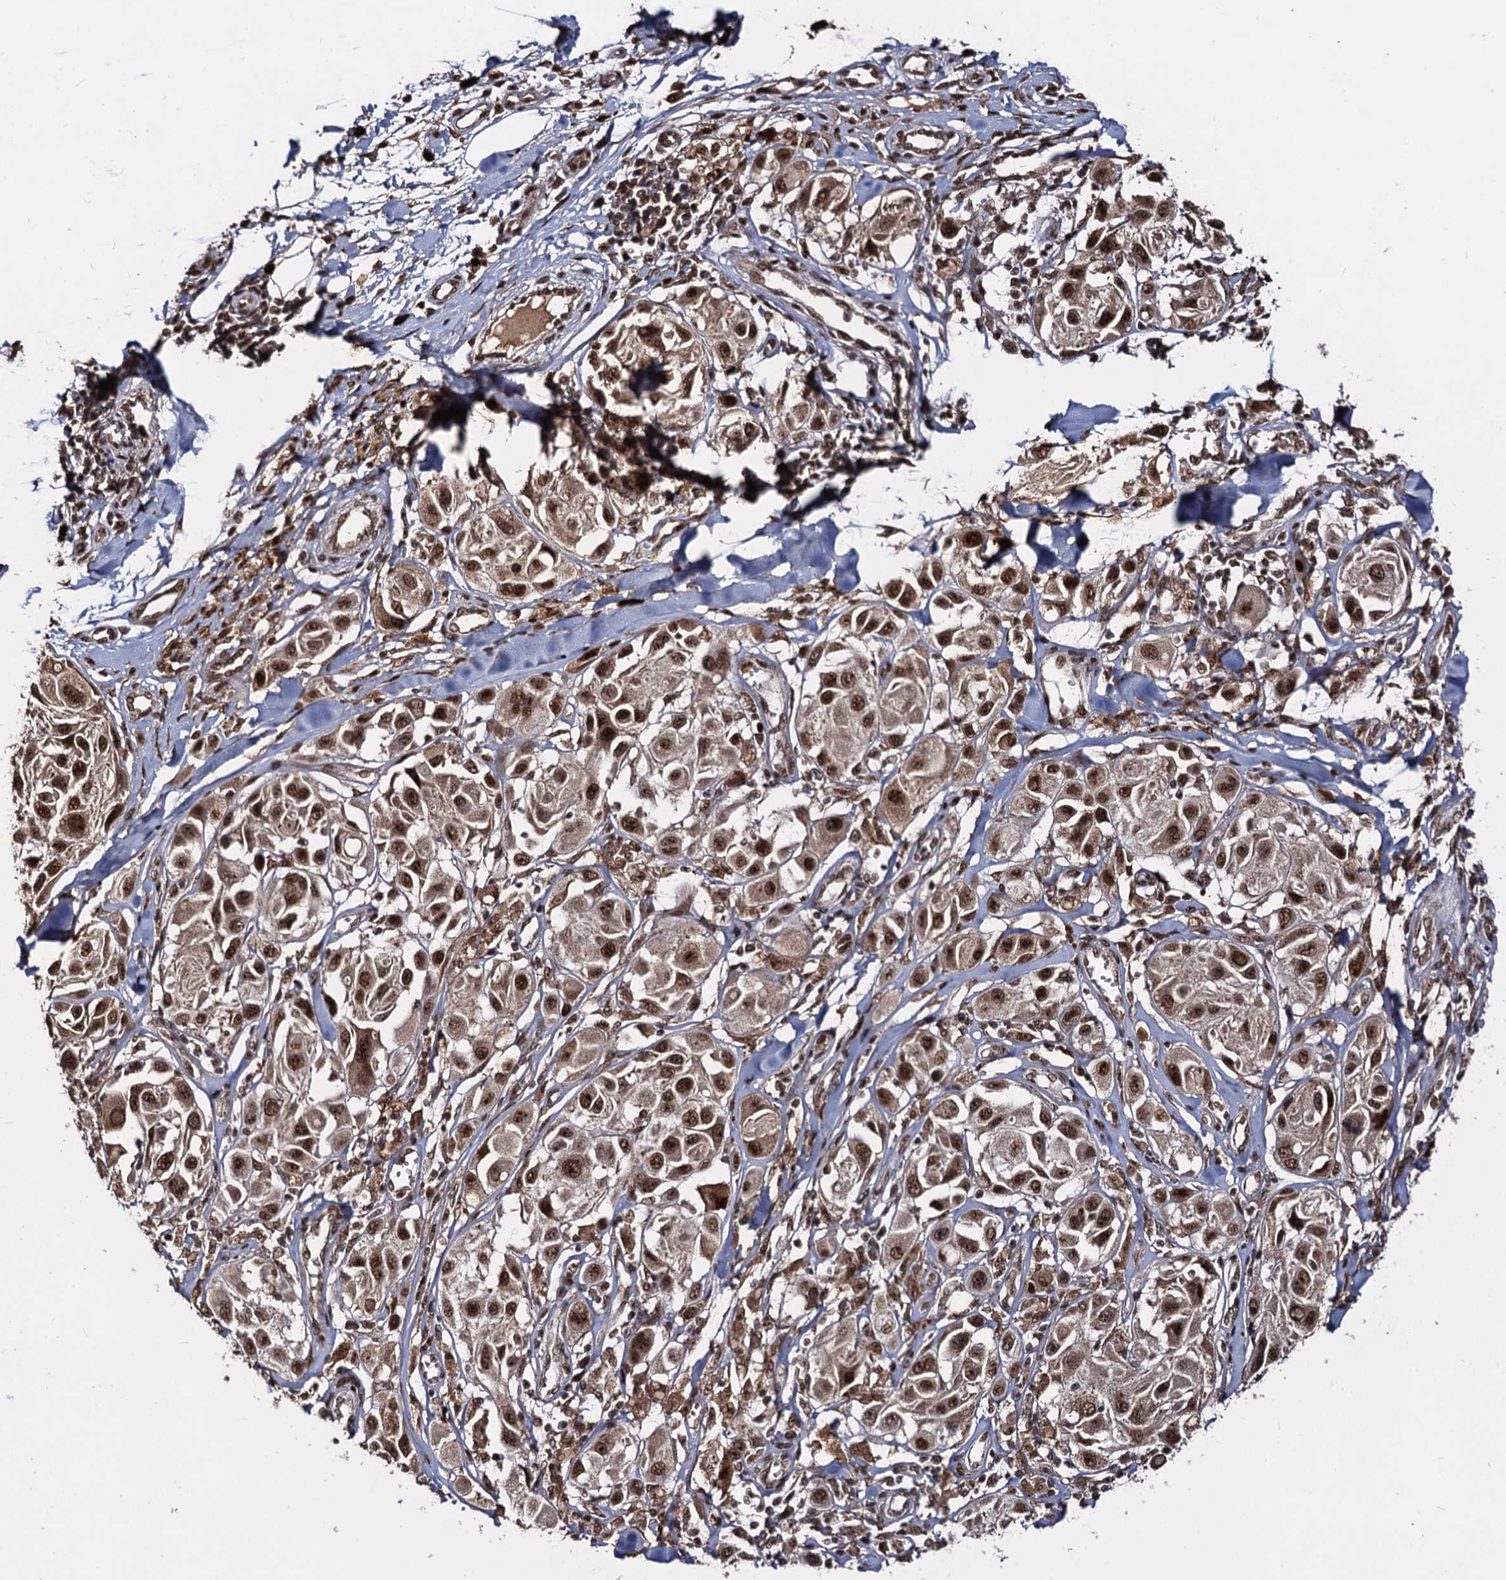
{"staining": {"intensity": "strong", "quantity": ">75%", "location": "nuclear"}, "tissue": "melanoma", "cell_type": "Tumor cells", "image_type": "cancer", "snomed": [{"axis": "morphology", "description": "Malignant melanoma, Metastatic site"}, {"axis": "topography", "description": "Skin"}], "caption": "Melanoma stained with immunohistochemistry (IHC) displays strong nuclear expression in approximately >75% of tumor cells.", "gene": "SFSWAP", "patient": {"sex": "male", "age": 41}}